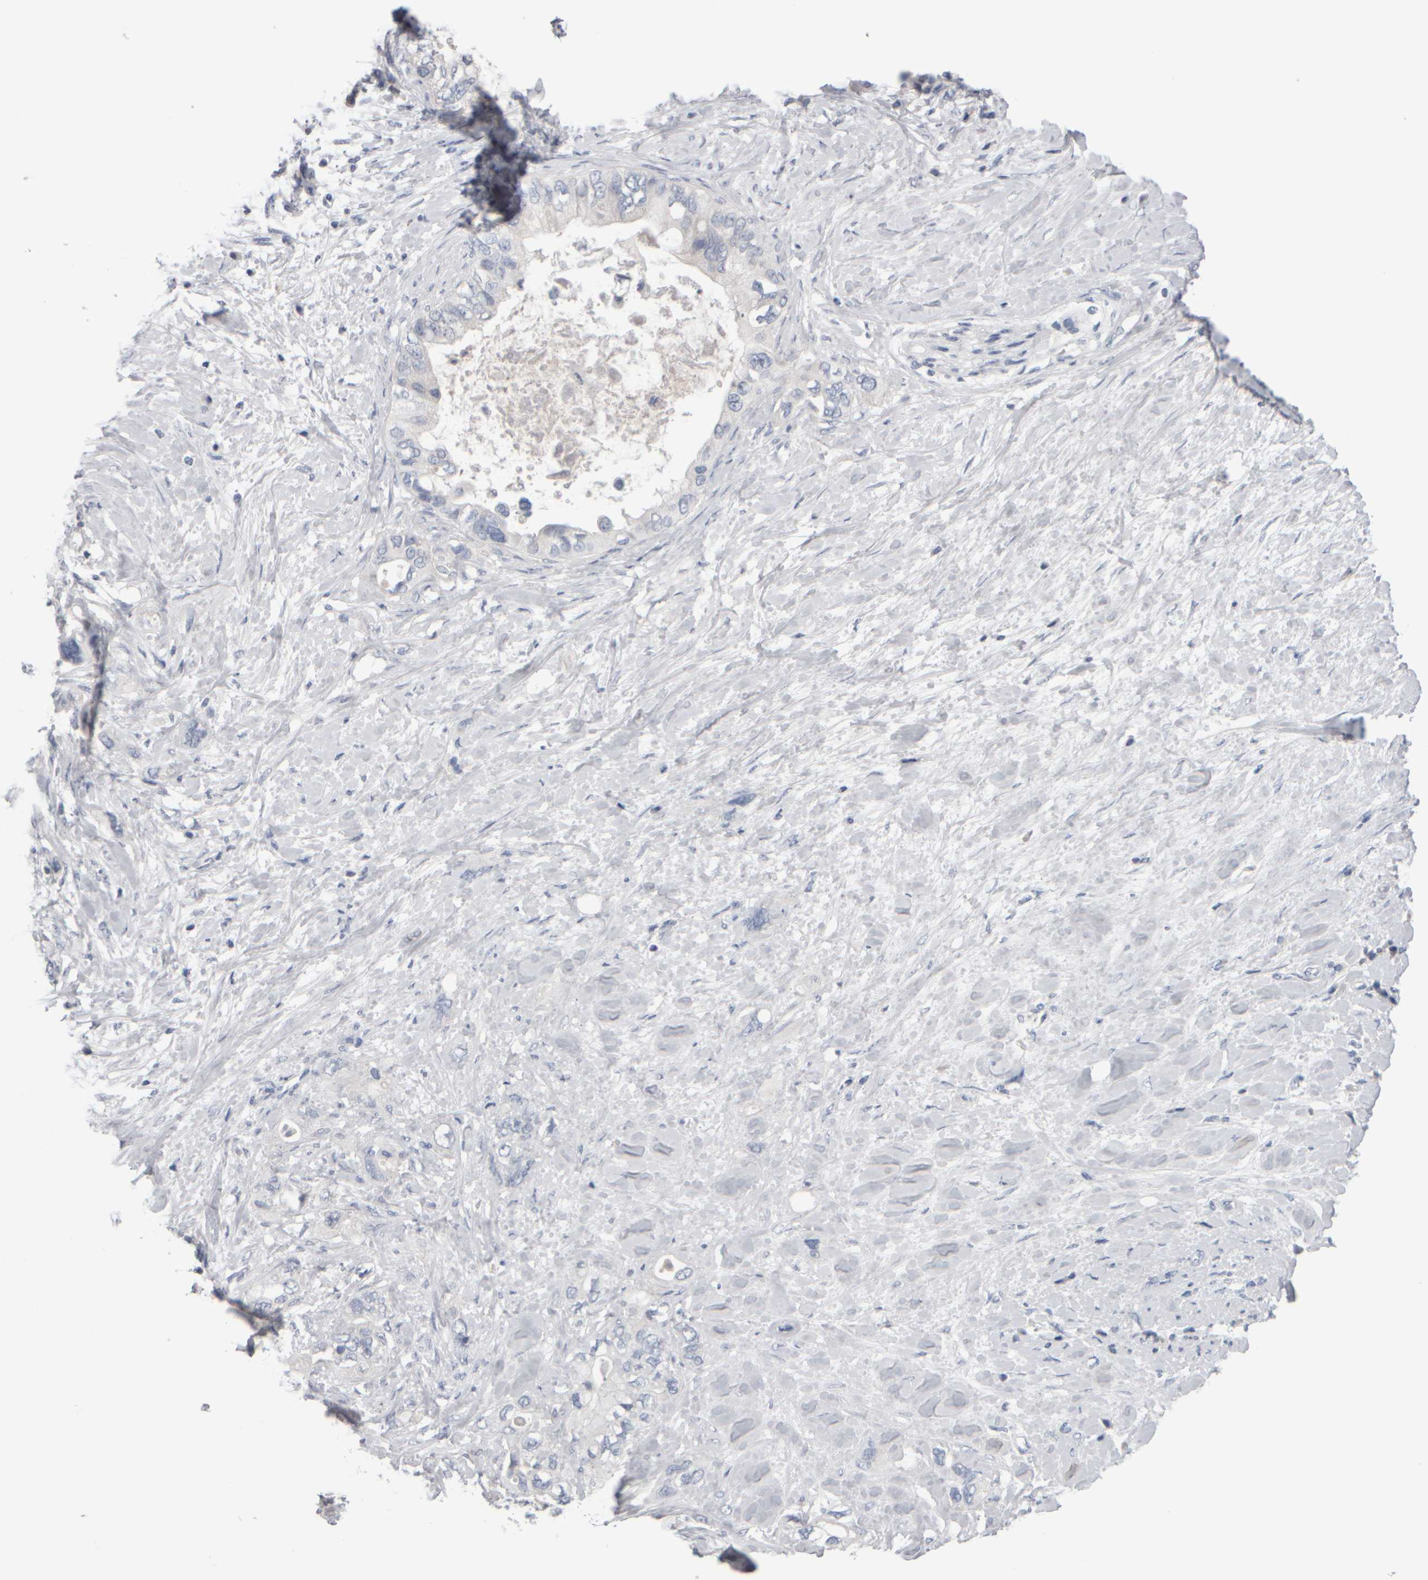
{"staining": {"intensity": "negative", "quantity": "none", "location": "none"}, "tissue": "pancreatic cancer", "cell_type": "Tumor cells", "image_type": "cancer", "snomed": [{"axis": "morphology", "description": "Adenocarcinoma, NOS"}, {"axis": "topography", "description": "Pancreas"}], "caption": "Human pancreatic adenocarcinoma stained for a protein using IHC demonstrates no positivity in tumor cells.", "gene": "EPHX2", "patient": {"sex": "female", "age": 56}}